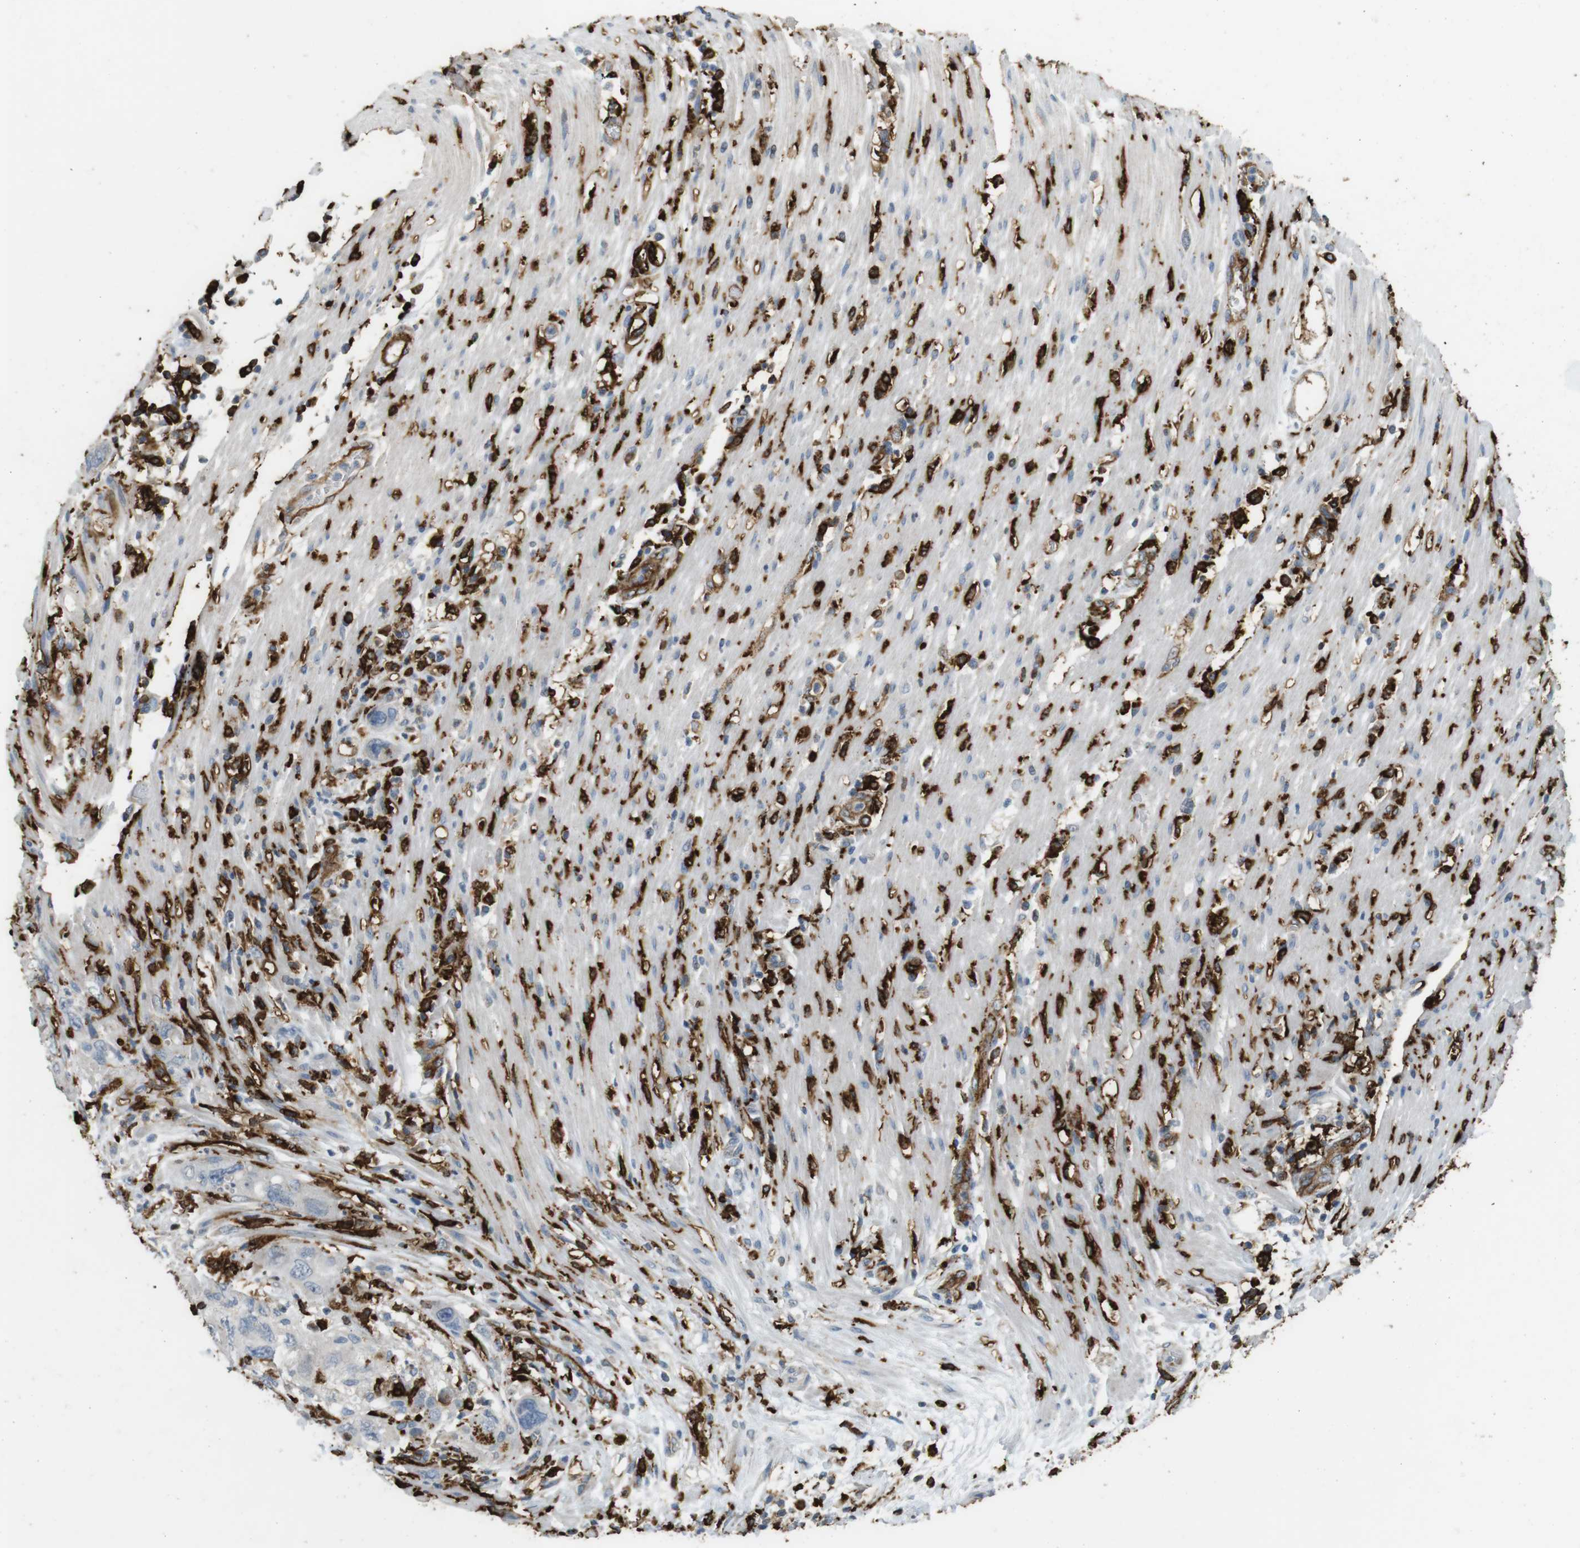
{"staining": {"intensity": "negative", "quantity": "none", "location": "none"}, "tissue": "pancreatic cancer", "cell_type": "Tumor cells", "image_type": "cancer", "snomed": [{"axis": "morphology", "description": "Adenocarcinoma, NOS"}, {"axis": "topography", "description": "Pancreas"}], "caption": "DAB (3,3'-diaminobenzidine) immunohistochemical staining of adenocarcinoma (pancreatic) demonstrates no significant staining in tumor cells.", "gene": "HLA-DRA", "patient": {"sex": "female", "age": 71}}